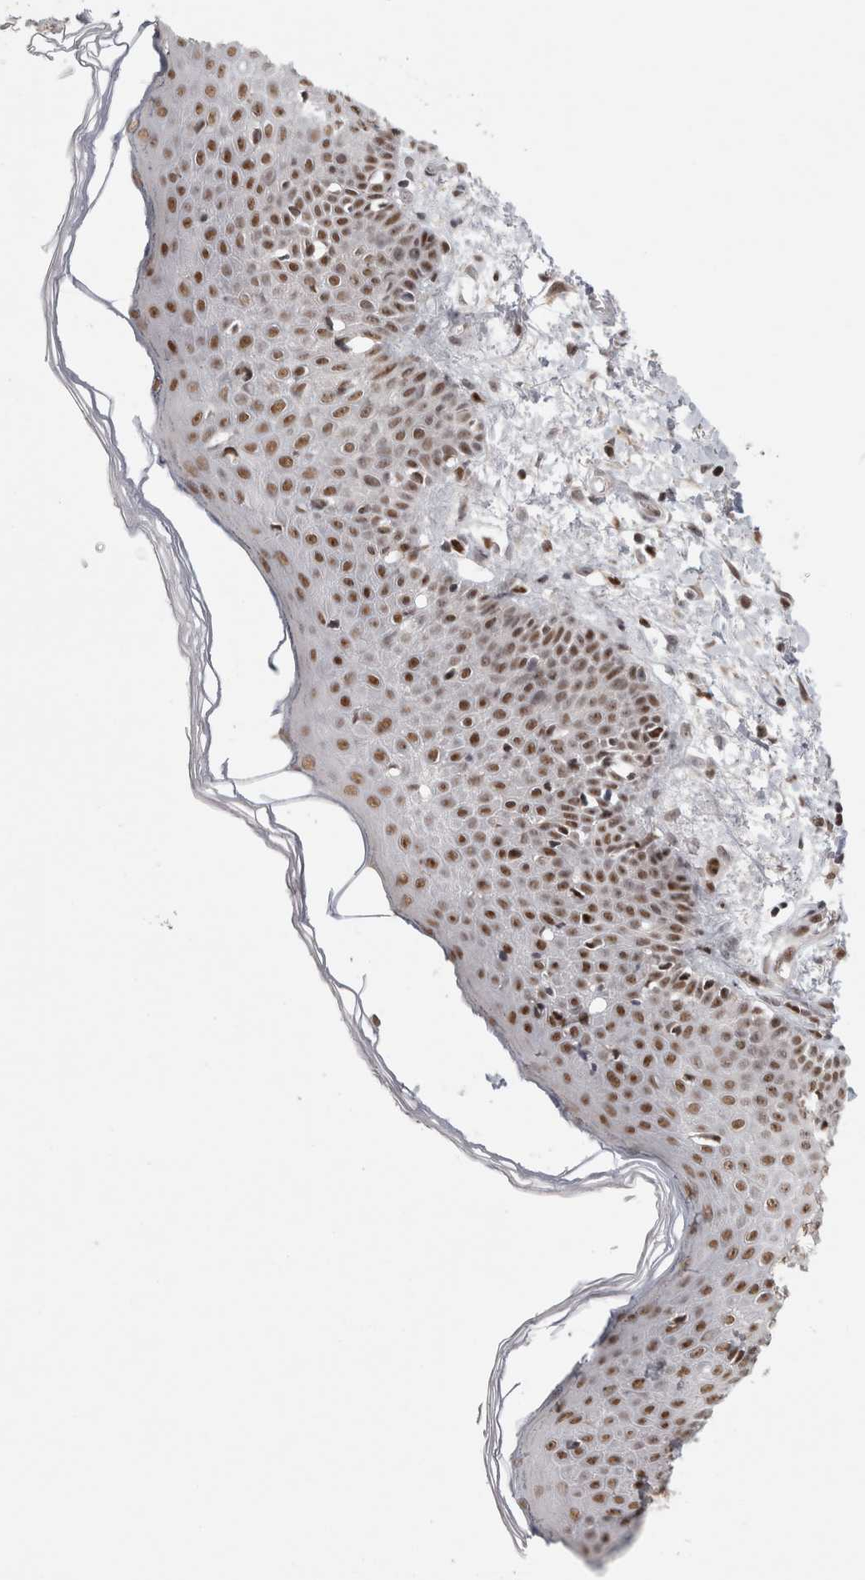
{"staining": {"intensity": "negative", "quantity": "none", "location": "none"}, "tissue": "skin", "cell_type": "Fibroblasts", "image_type": "normal", "snomed": [{"axis": "morphology", "description": "Normal tissue, NOS"}, {"axis": "morphology", "description": "Inflammation, NOS"}, {"axis": "topography", "description": "Skin"}], "caption": "The histopathology image demonstrates no significant expression in fibroblasts of skin.", "gene": "SRARP", "patient": {"sex": "female", "age": 44}}